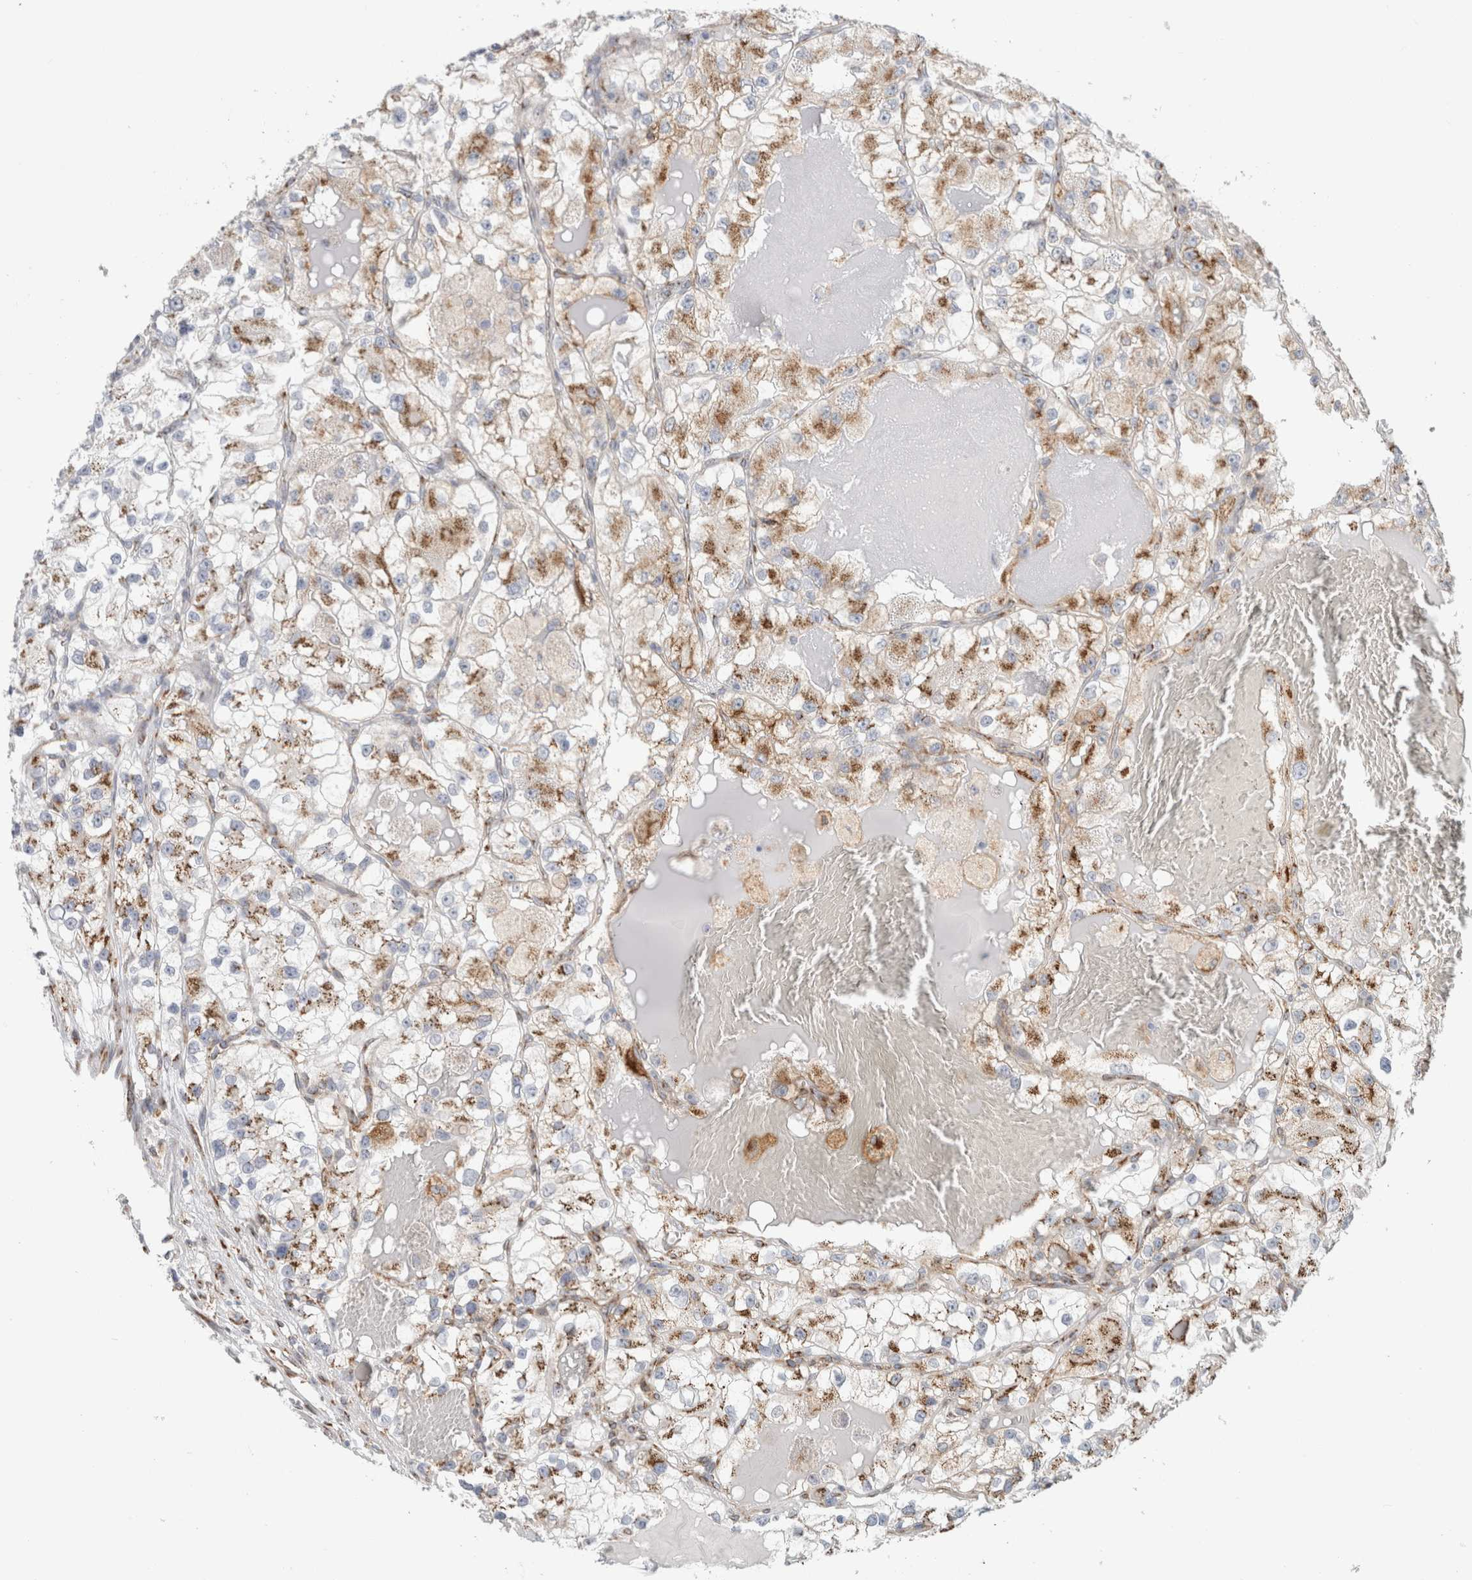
{"staining": {"intensity": "moderate", "quantity": ">75%", "location": "cytoplasmic/membranous"}, "tissue": "renal cancer", "cell_type": "Tumor cells", "image_type": "cancer", "snomed": [{"axis": "morphology", "description": "Adenocarcinoma, NOS"}, {"axis": "topography", "description": "Kidney"}], "caption": "Protein staining of renal cancer tissue exhibits moderate cytoplasmic/membranous positivity in about >75% of tumor cells. (Brightfield microscopy of DAB IHC at high magnification).", "gene": "MCFD2", "patient": {"sex": "female", "age": 57}}